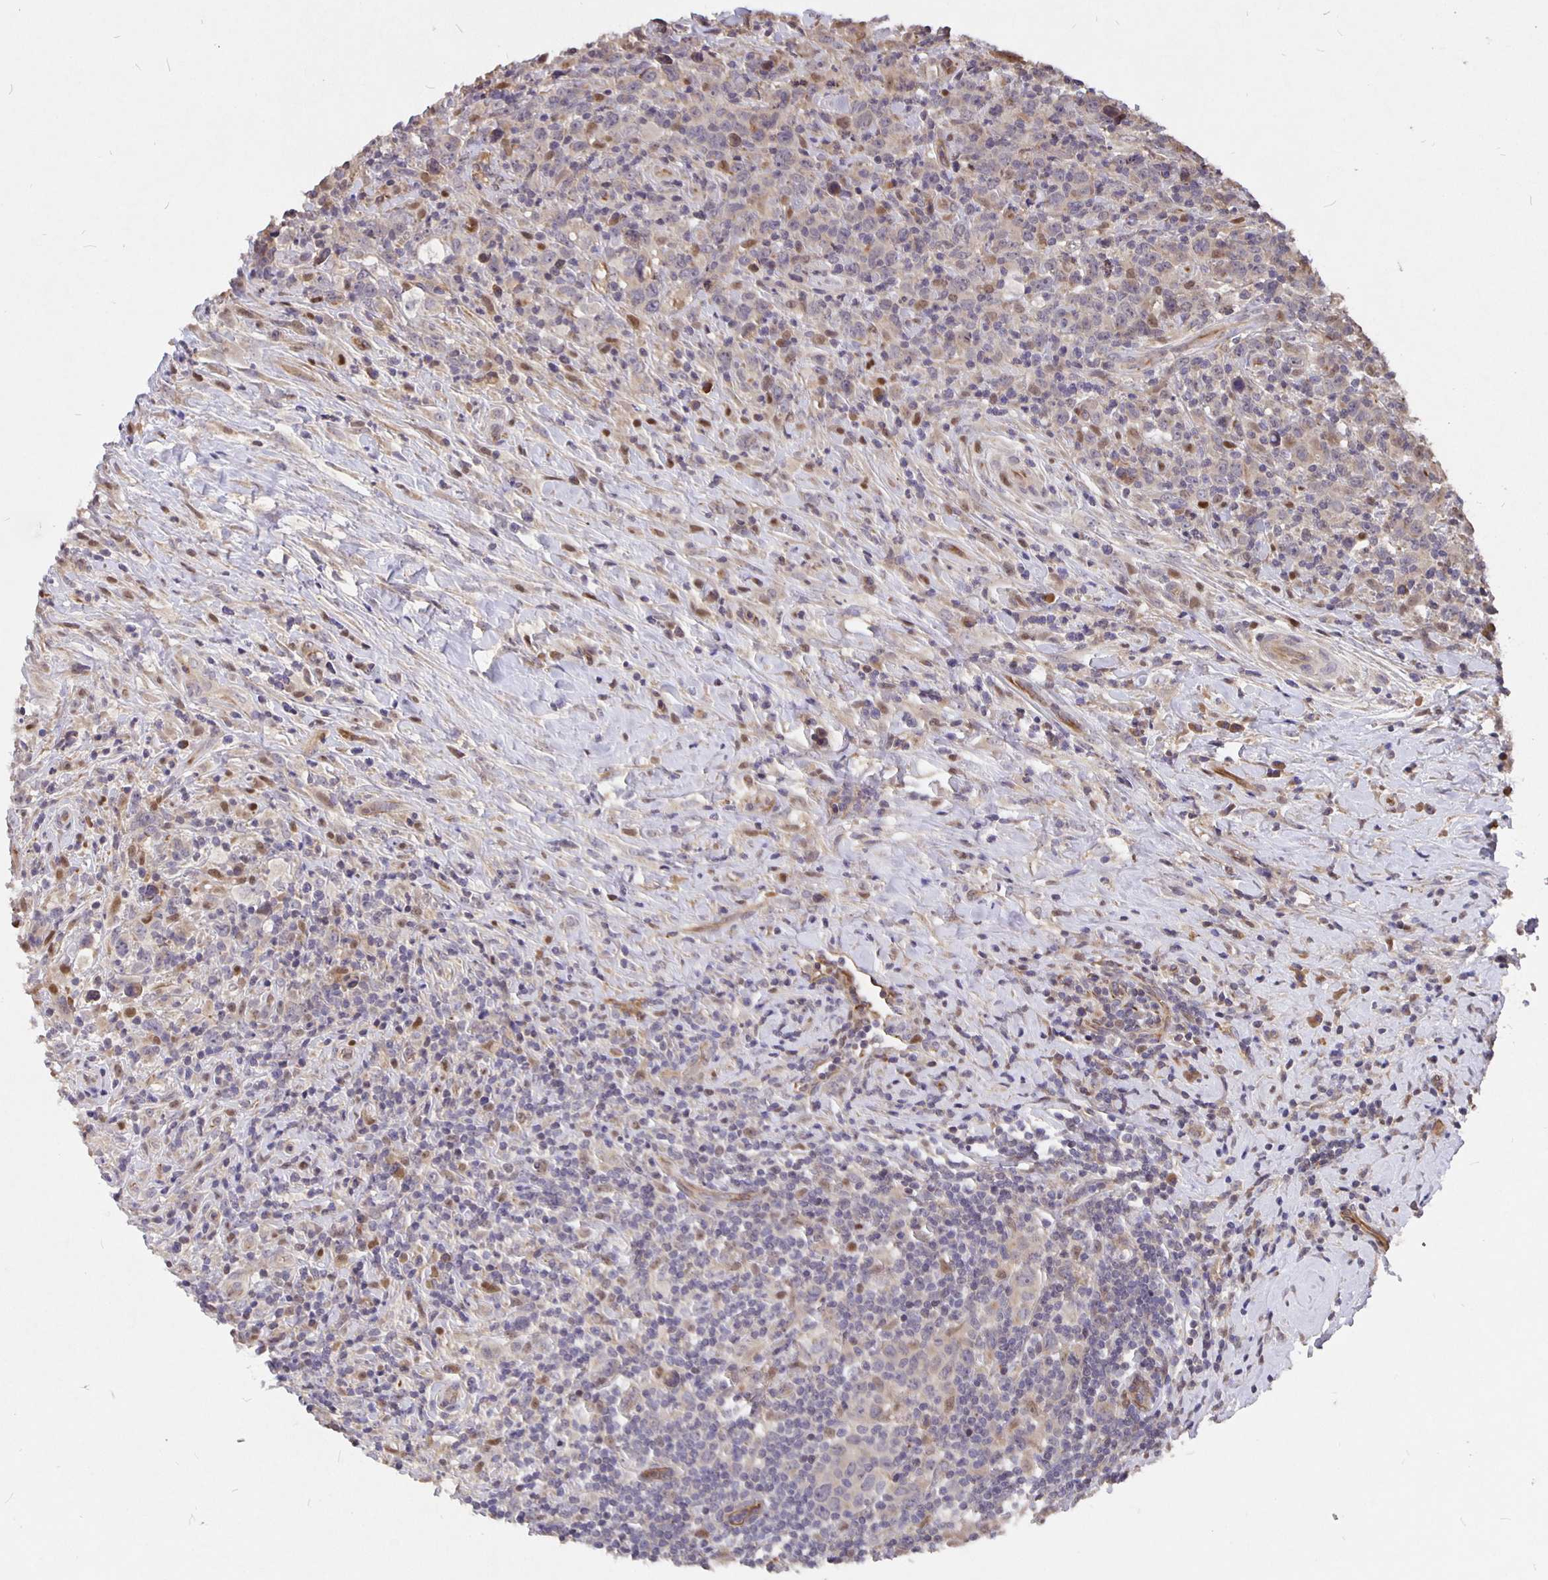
{"staining": {"intensity": "negative", "quantity": "none", "location": "none"}, "tissue": "lymphoma", "cell_type": "Tumor cells", "image_type": "cancer", "snomed": [{"axis": "morphology", "description": "Hodgkin's disease, NOS"}, {"axis": "topography", "description": "Lymph node"}], "caption": "An immunohistochemistry image of Hodgkin's disease is shown. There is no staining in tumor cells of Hodgkin's disease.", "gene": "NOG", "patient": {"sex": "female", "age": 18}}